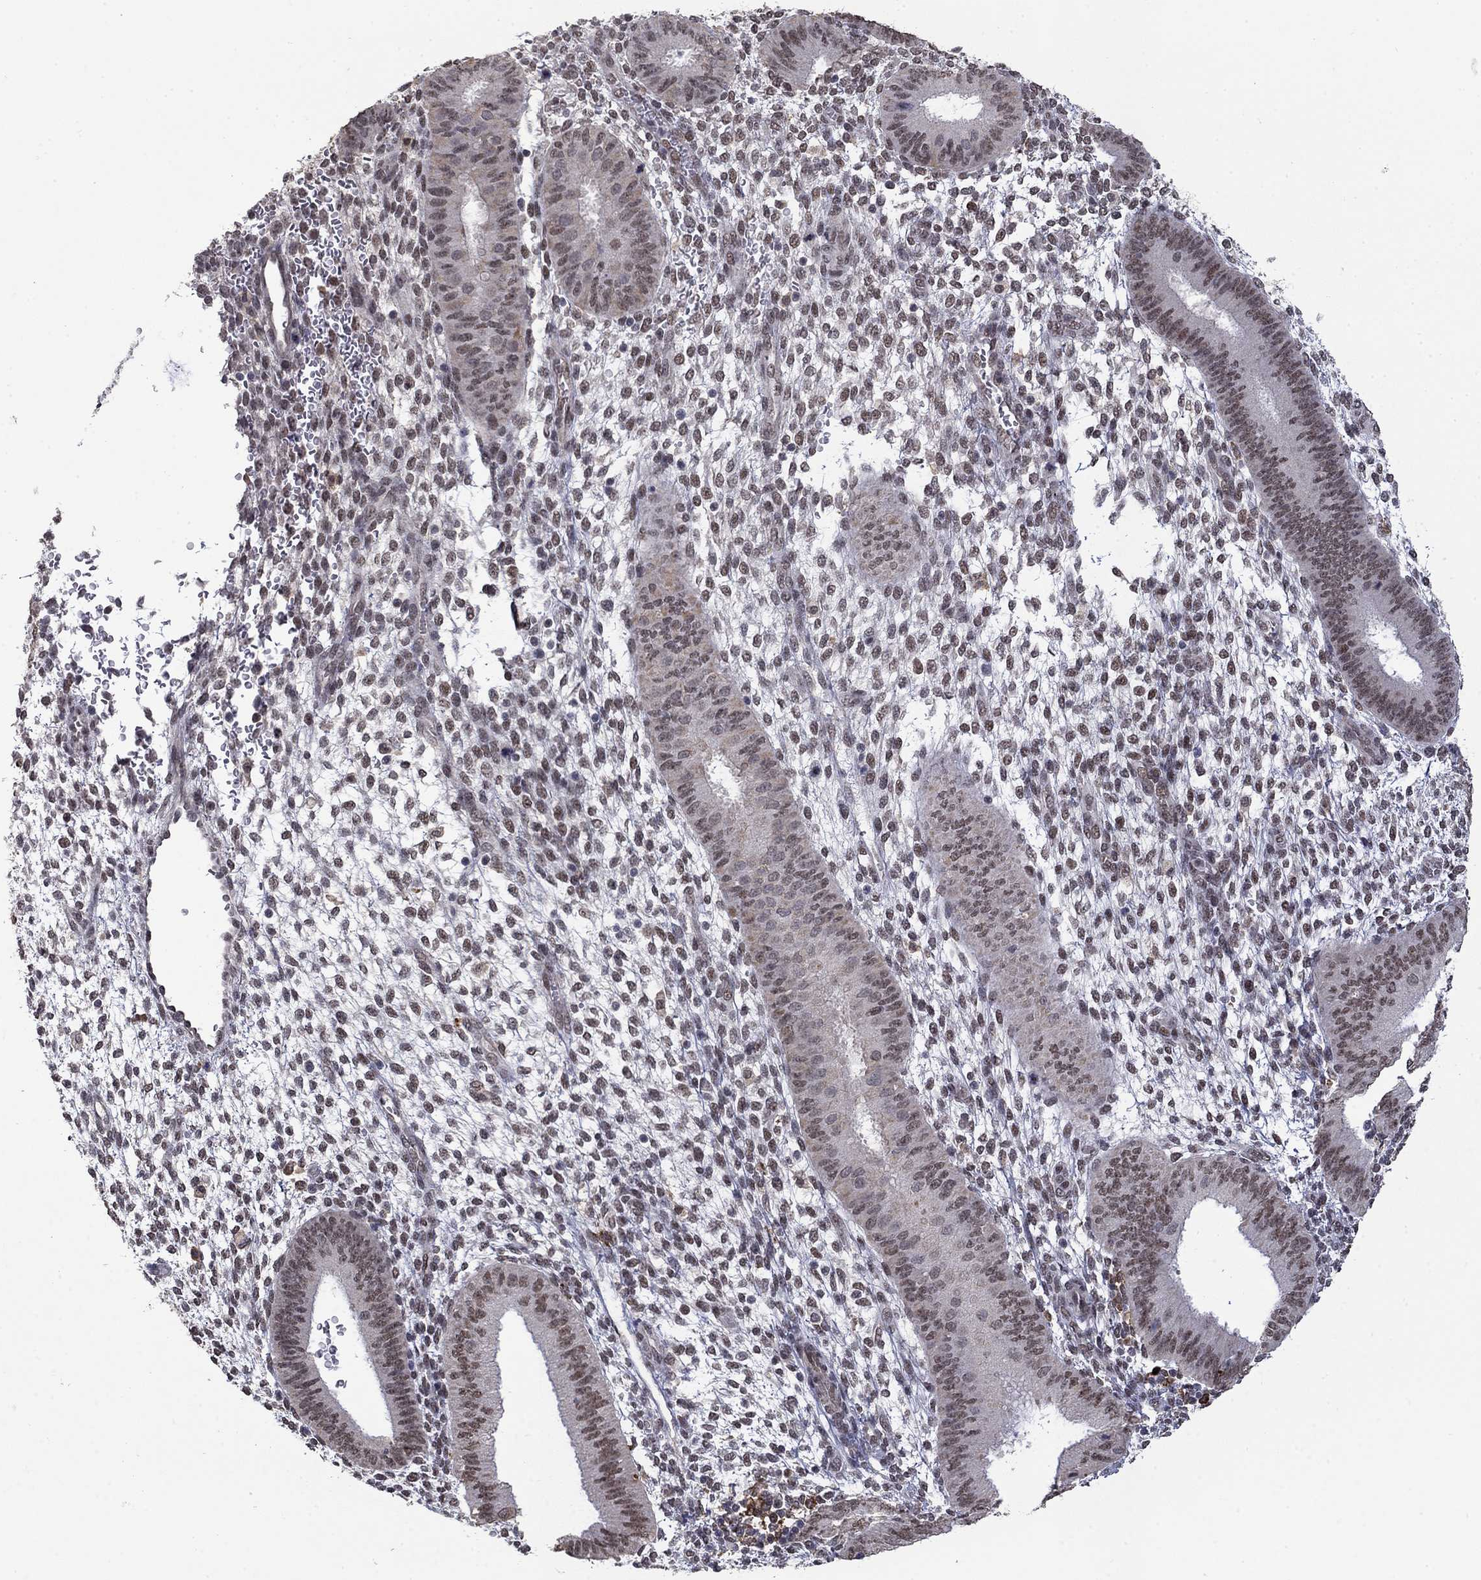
{"staining": {"intensity": "weak", "quantity": "25%-75%", "location": "nuclear"}, "tissue": "endometrium", "cell_type": "Cells in endometrial stroma", "image_type": "normal", "snomed": [{"axis": "morphology", "description": "Normal tissue, NOS"}, {"axis": "topography", "description": "Endometrium"}], "caption": "A high-resolution micrograph shows IHC staining of normal endometrium, which exhibits weak nuclear expression in about 25%-75% of cells in endometrial stroma.", "gene": "GRIA3", "patient": {"sex": "female", "age": 39}}